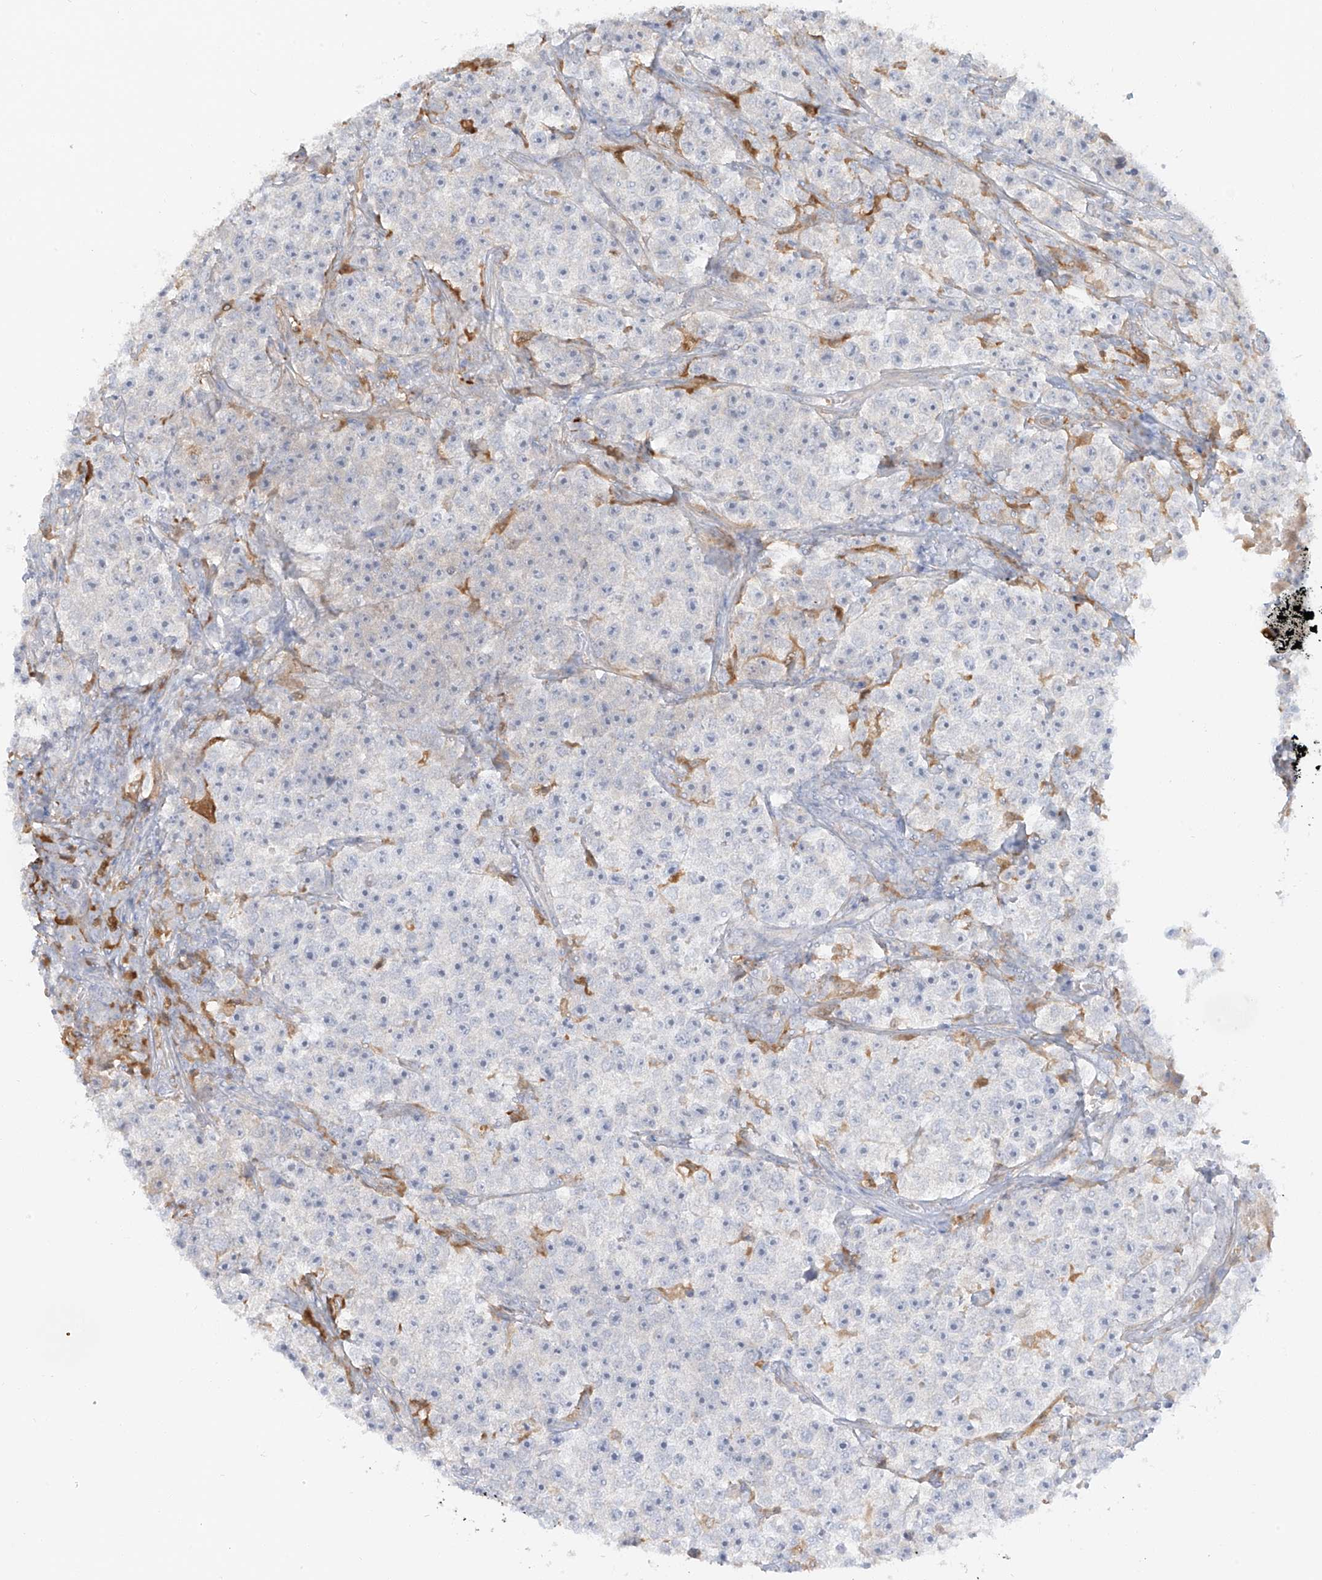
{"staining": {"intensity": "negative", "quantity": "none", "location": "none"}, "tissue": "testis cancer", "cell_type": "Tumor cells", "image_type": "cancer", "snomed": [{"axis": "morphology", "description": "Seminoma, NOS"}, {"axis": "topography", "description": "Testis"}], "caption": "The histopathology image shows no staining of tumor cells in testis cancer (seminoma). The staining was performed using DAB (3,3'-diaminobenzidine) to visualize the protein expression in brown, while the nuclei were stained in blue with hematoxylin (Magnification: 20x).", "gene": "UPK1B", "patient": {"sex": "male", "age": 22}}